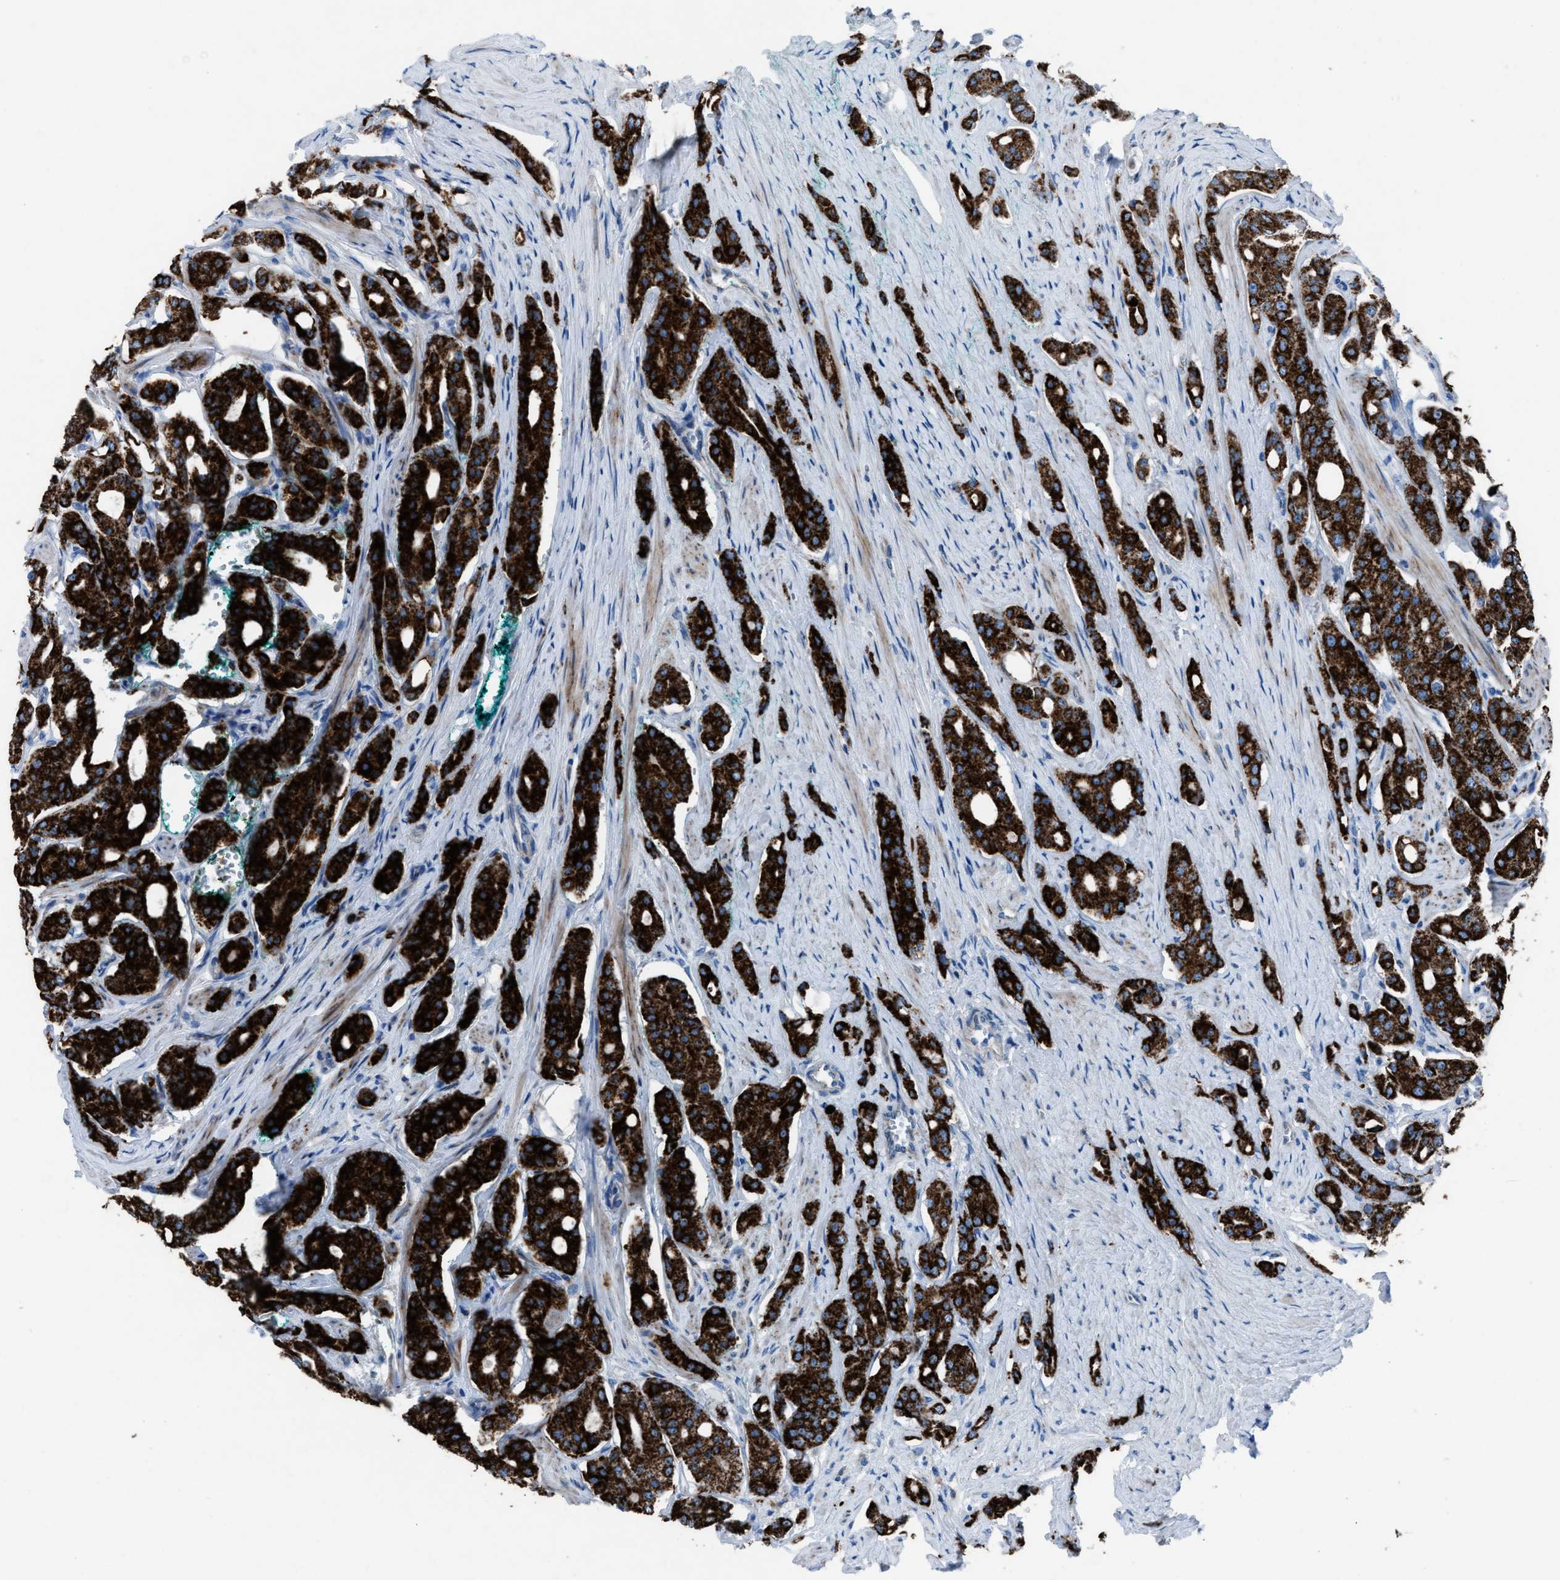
{"staining": {"intensity": "strong", "quantity": ">75%", "location": "cytoplasmic/membranous"}, "tissue": "prostate cancer", "cell_type": "Tumor cells", "image_type": "cancer", "snomed": [{"axis": "morphology", "description": "Adenocarcinoma, High grade"}, {"axis": "topography", "description": "Prostate"}], "caption": "Strong cytoplasmic/membranous protein staining is identified in approximately >75% of tumor cells in prostate cancer (adenocarcinoma (high-grade)).", "gene": "CD1B", "patient": {"sex": "male", "age": 71}}